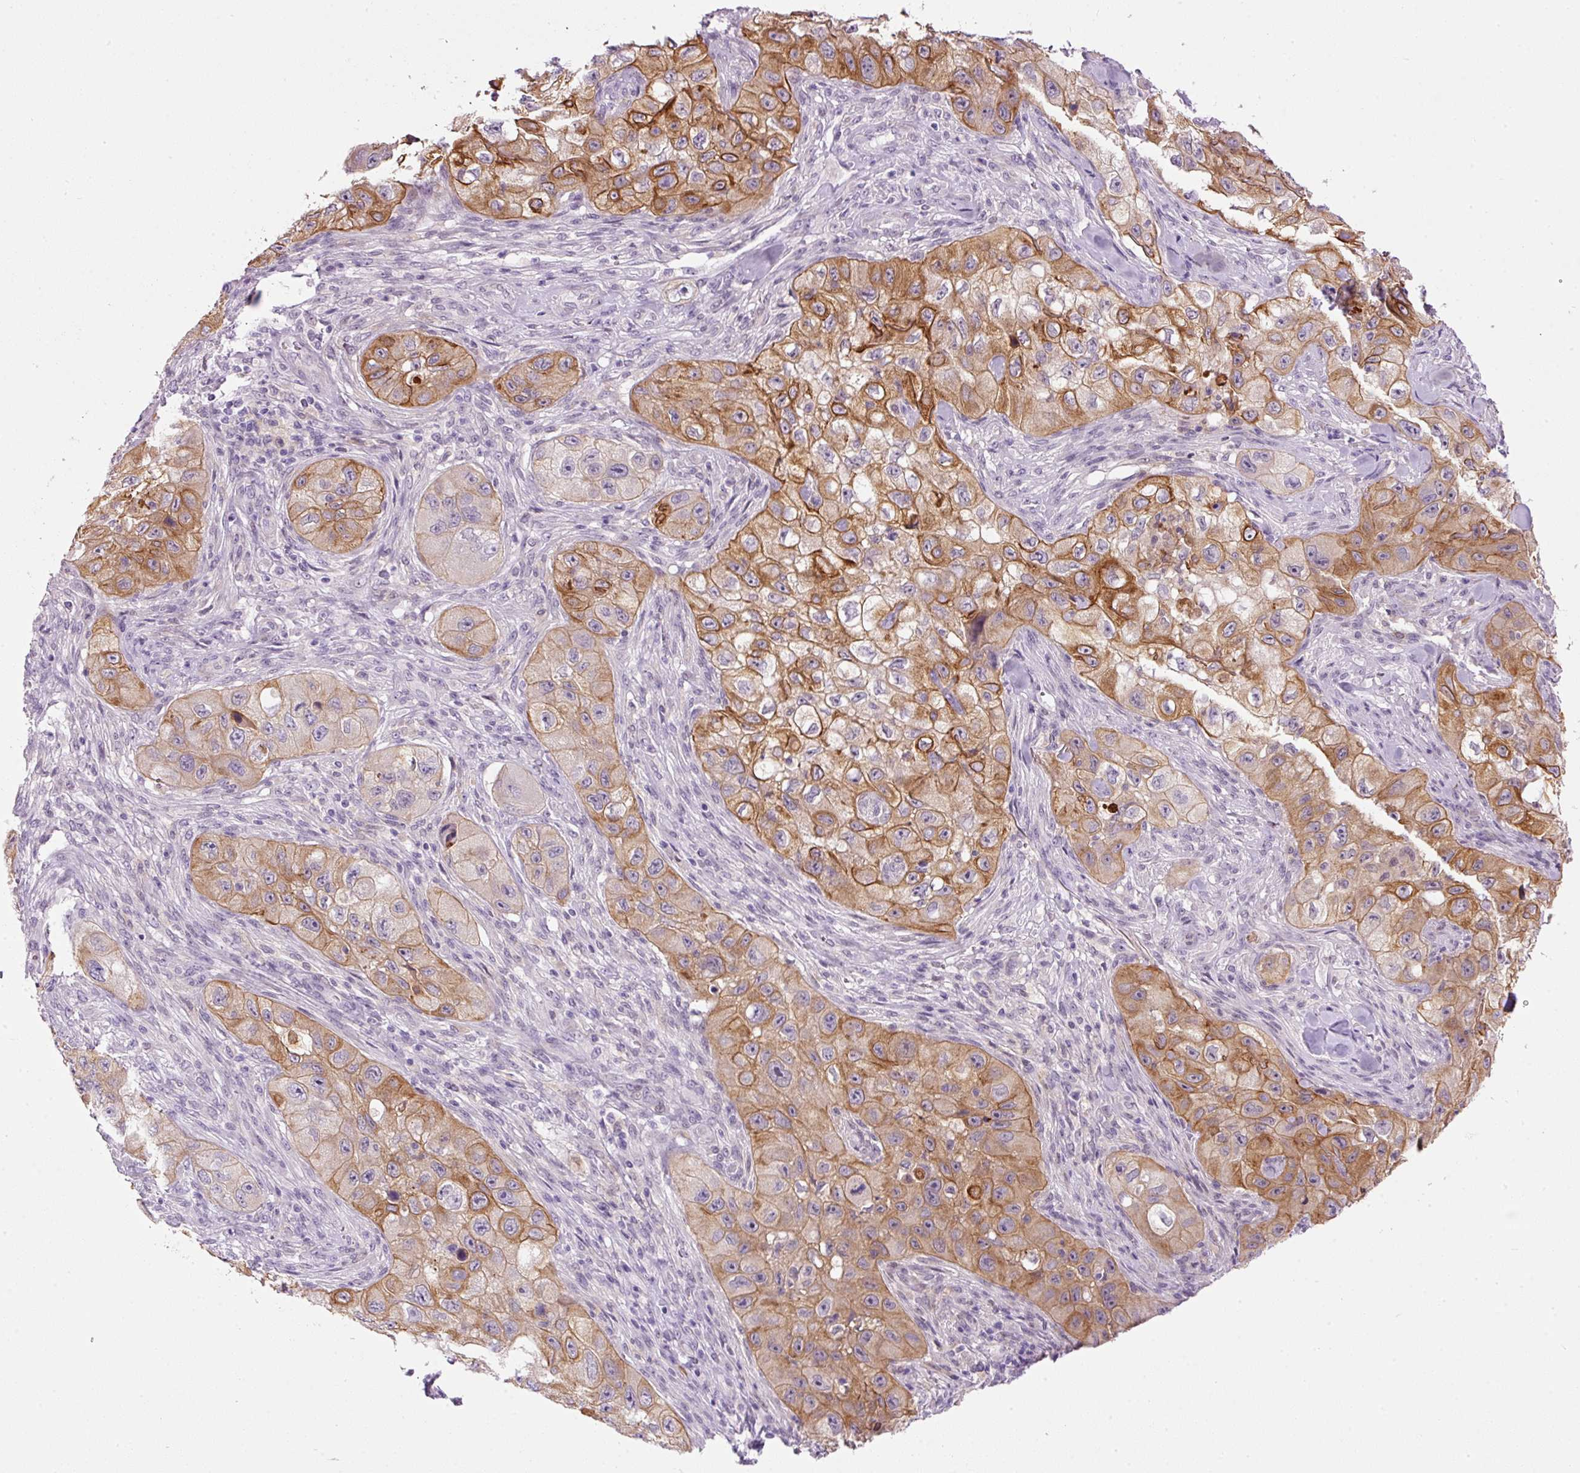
{"staining": {"intensity": "moderate", "quantity": ">75%", "location": "cytoplasmic/membranous"}, "tissue": "skin cancer", "cell_type": "Tumor cells", "image_type": "cancer", "snomed": [{"axis": "morphology", "description": "Squamous cell carcinoma, NOS"}, {"axis": "topography", "description": "Skin"}, {"axis": "topography", "description": "Subcutis"}], "caption": "Skin cancer (squamous cell carcinoma) stained for a protein shows moderate cytoplasmic/membranous positivity in tumor cells.", "gene": "SRC", "patient": {"sex": "male", "age": 73}}